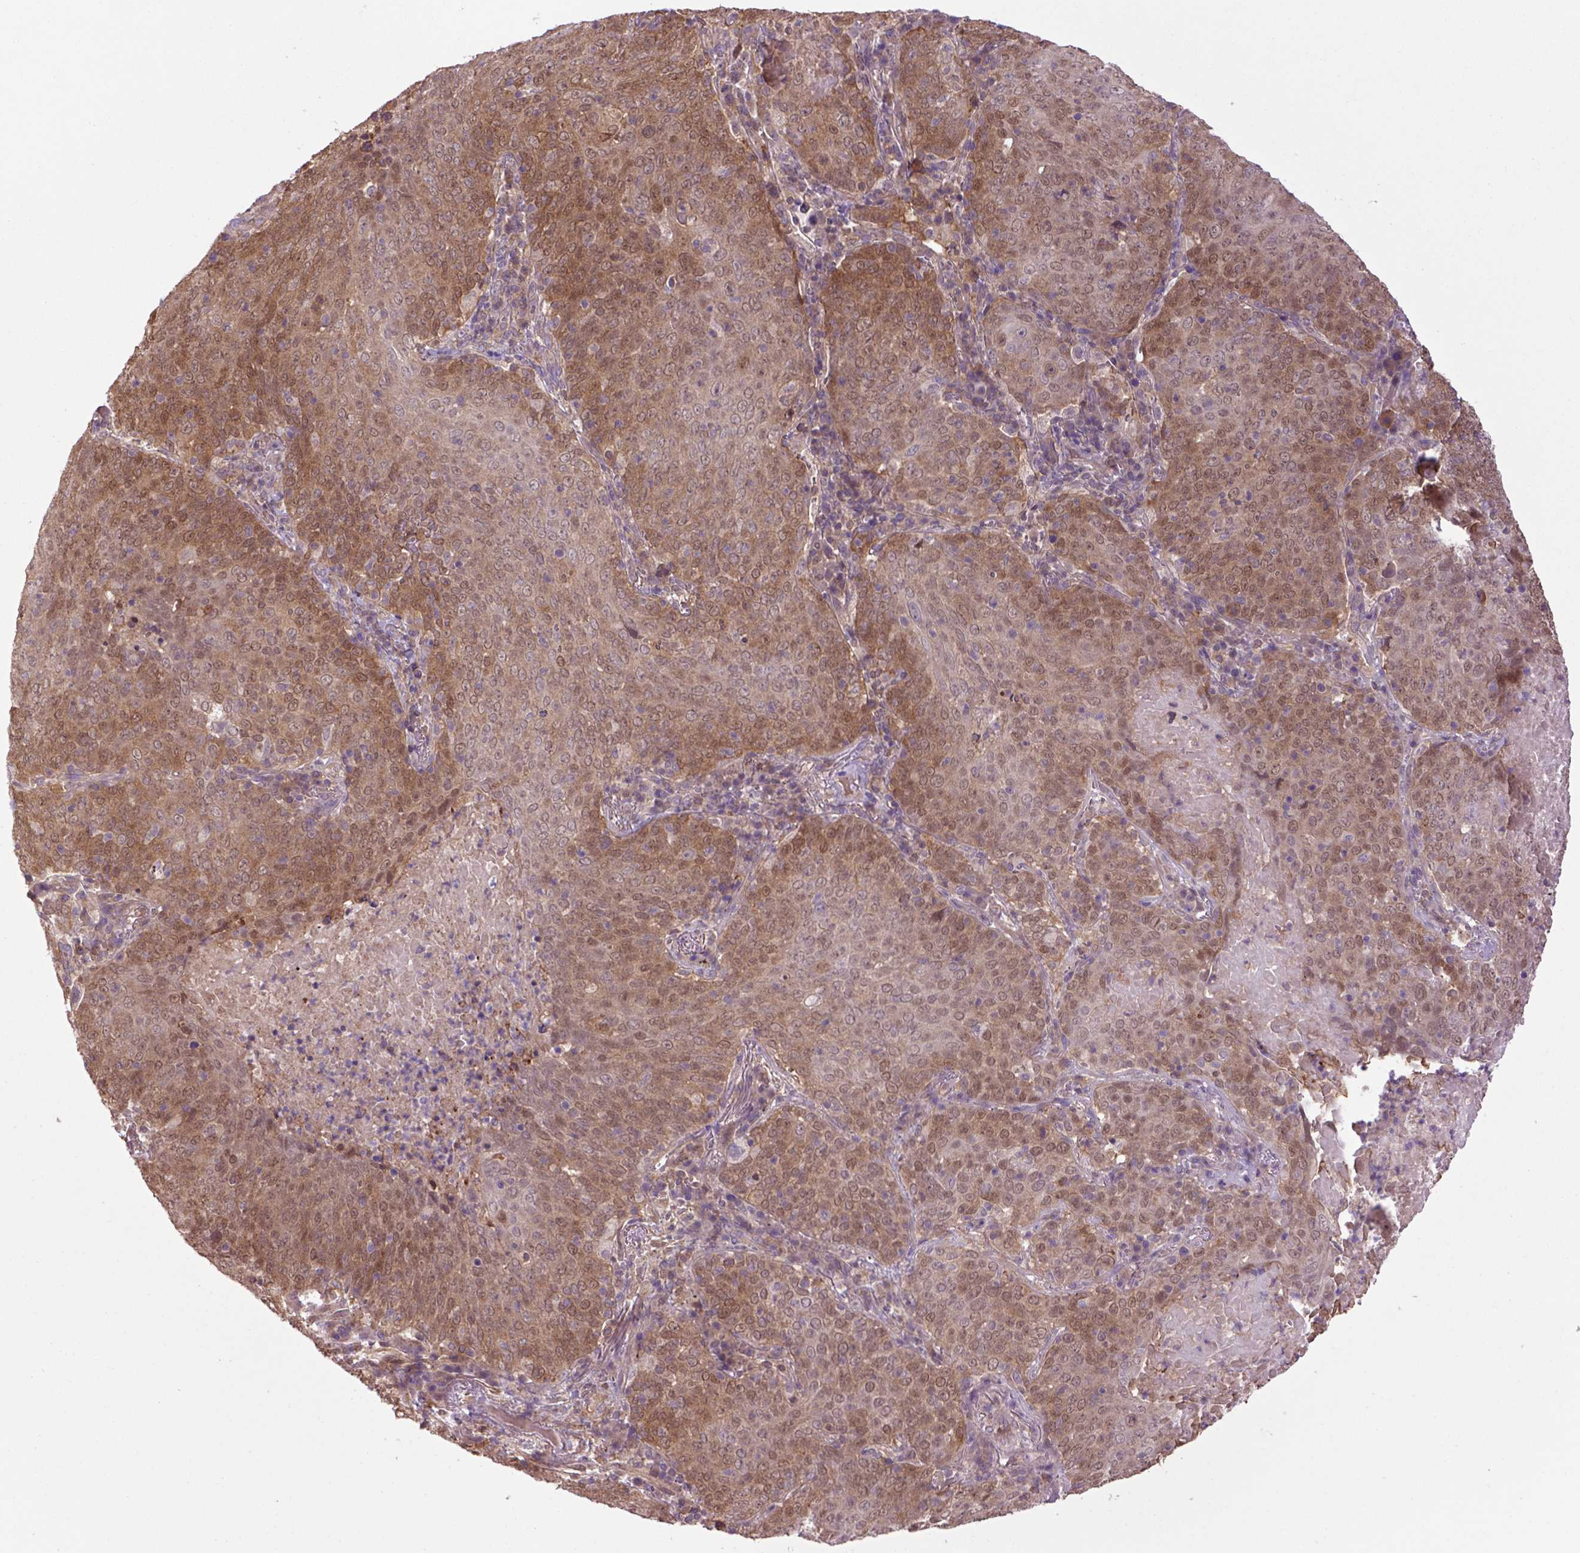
{"staining": {"intensity": "moderate", "quantity": ">75%", "location": "cytoplasmic/membranous,nuclear"}, "tissue": "lung cancer", "cell_type": "Tumor cells", "image_type": "cancer", "snomed": [{"axis": "morphology", "description": "Squamous cell carcinoma, NOS"}, {"axis": "topography", "description": "Lung"}], "caption": "Immunohistochemistry (IHC) histopathology image of human lung squamous cell carcinoma stained for a protein (brown), which displays medium levels of moderate cytoplasmic/membranous and nuclear staining in about >75% of tumor cells.", "gene": "HSPBP1", "patient": {"sex": "male", "age": 82}}